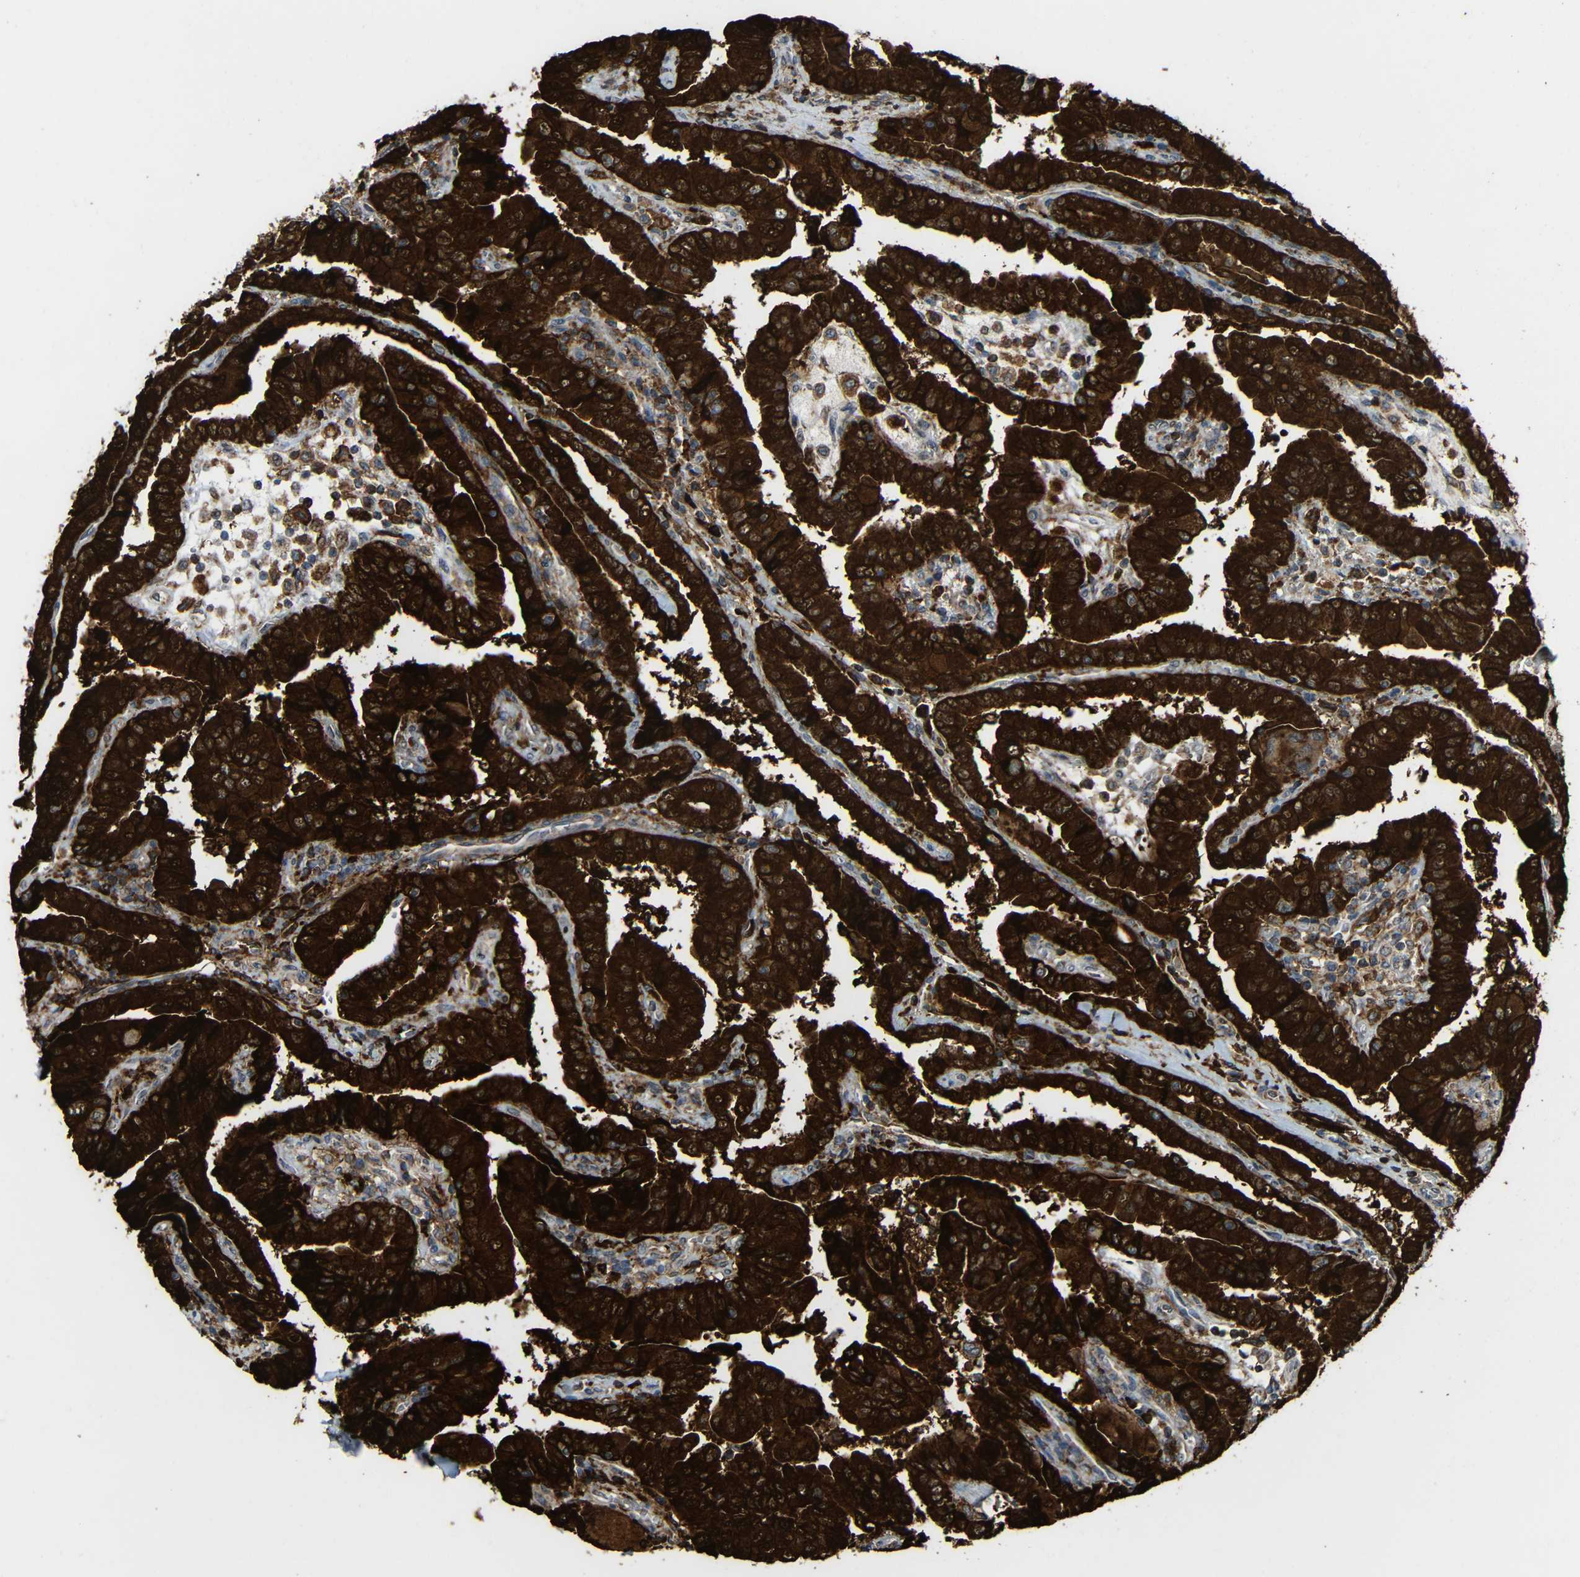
{"staining": {"intensity": "strong", "quantity": ">75%", "location": "cytoplasmic/membranous"}, "tissue": "thyroid cancer", "cell_type": "Tumor cells", "image_type": "cancer", "snomed": [{"axis": "morphology", "description": "Papillary adenocarcinoma, NOS"}, {"axis": "topography", "description": "Thyroid gland"}], "caption": "A high amount of strong cytoplasmic/membranous staining is present in about >75% of tumor cells in thyroid cancer tissue. (DAB (3,3'-diaminobenzidine) = brown stain, brightfield microscopy at high magnification).", "gene": "C1GALT1", "patient": {"sex": "male", "age": 33}}